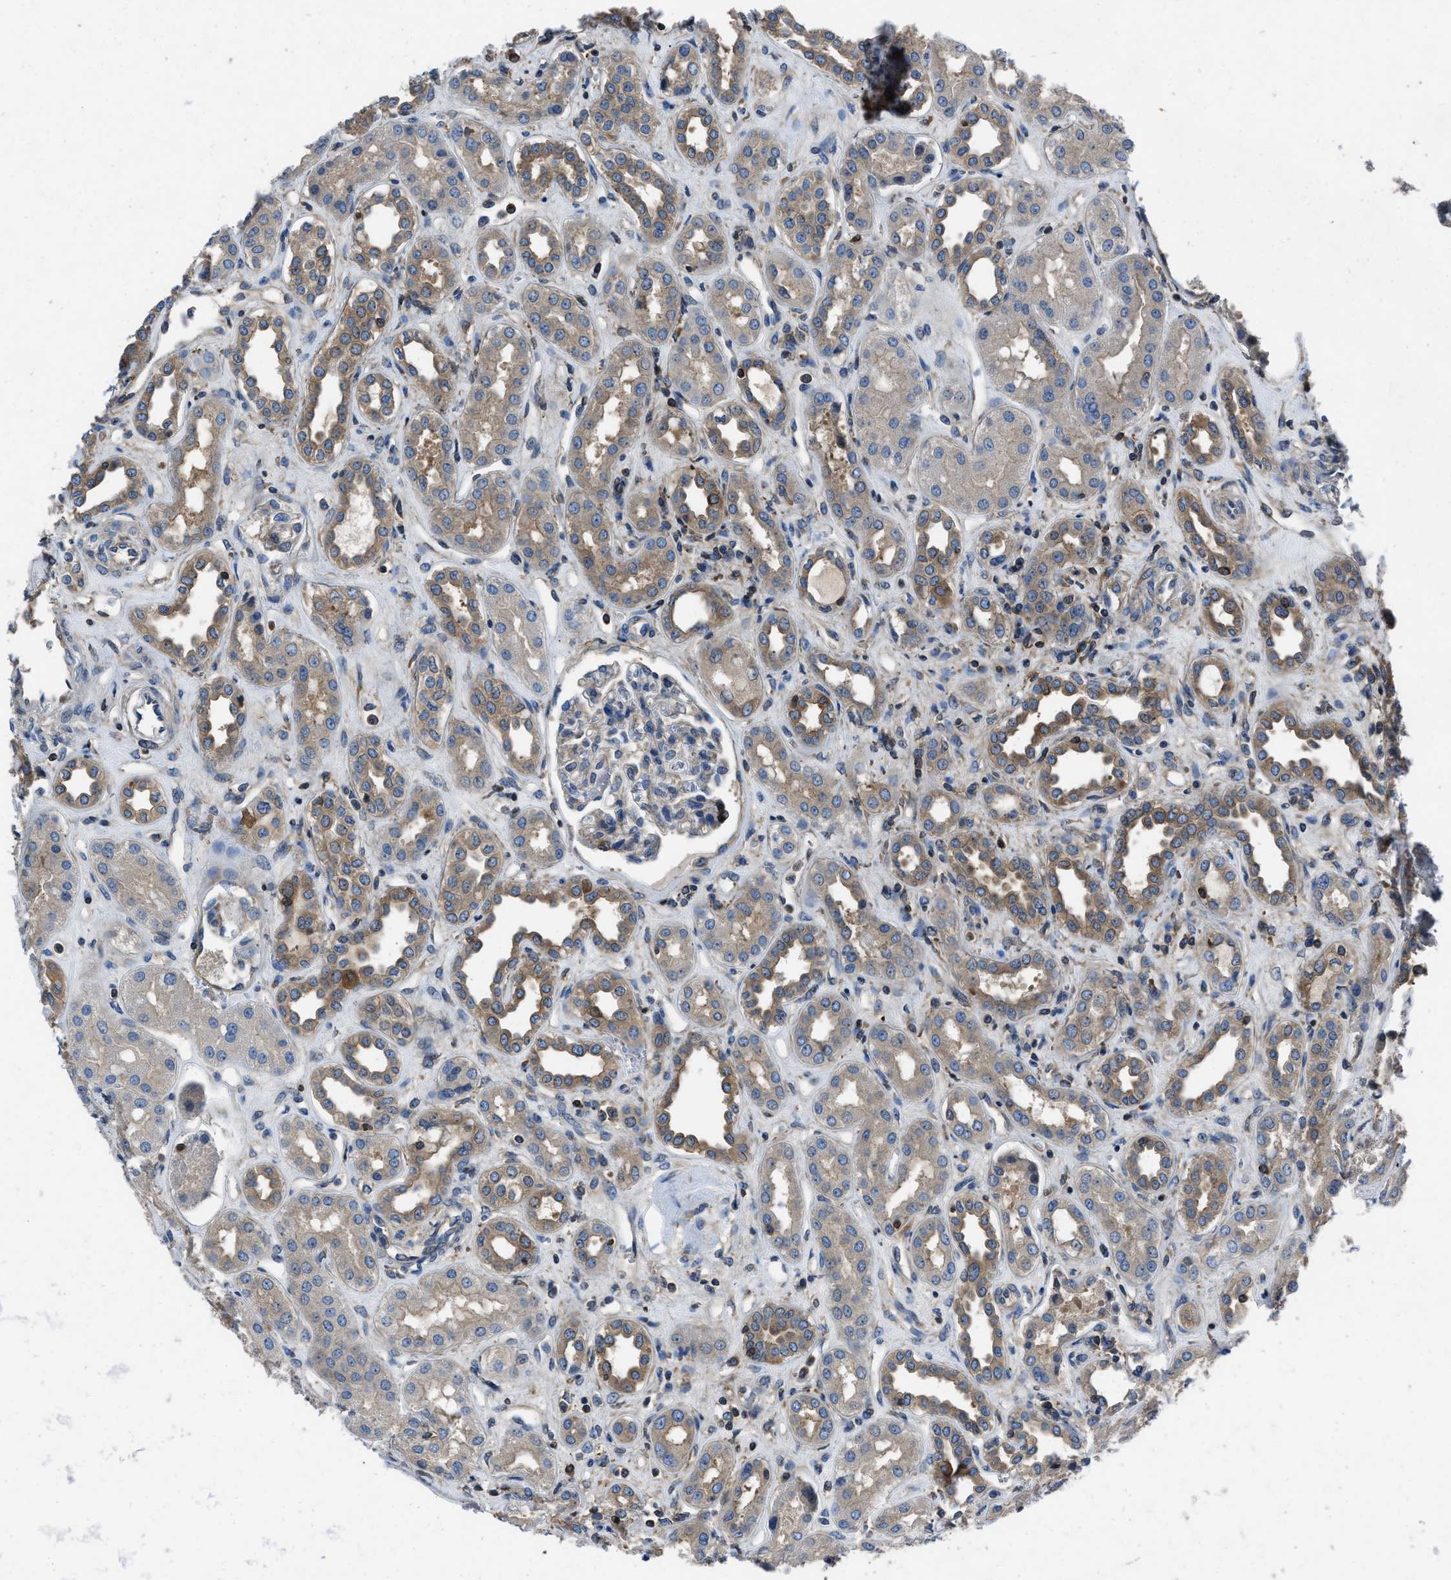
{"staining": {"intensity": "weak", "quantity": "25%-75%", "location": "cytoplasmic/membranous"}, "tissue": "kidney", "cell_type": "Cells in glomeruli", "image_type": "normal", "snomed": [{"axis": "morphology", "description": "Normal tissue, NOS"}, {"axis": "topography", "description": "Kidney"}], "caption": "A low amount of weak cytoplasmic/membranous staining is present in about 25%-75% of cells in glomeruli in normal kidney.", "gene": "YARS1", "patient": {"sex": "male", "age": 59}}